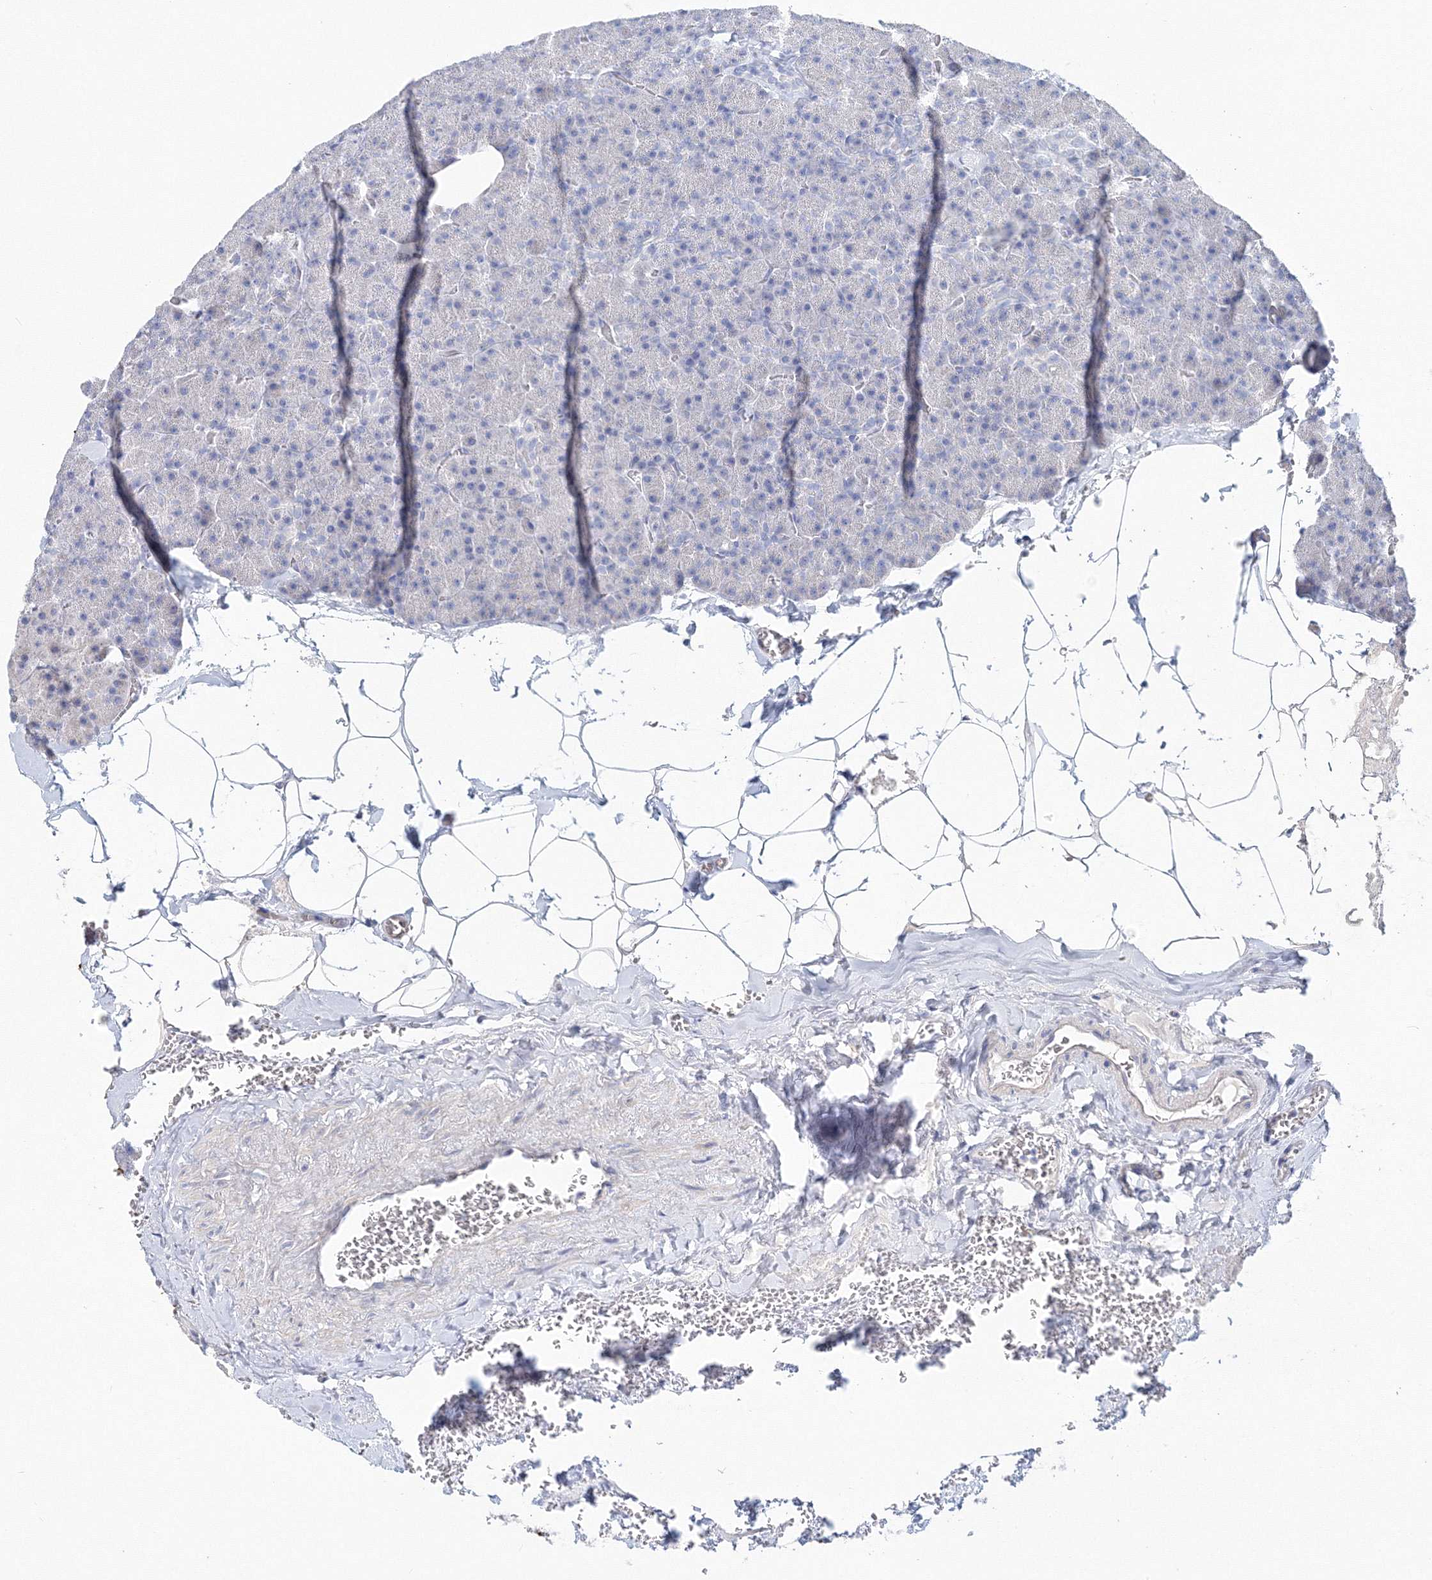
{"staining": {"intensity": "moderate", "quantity": "<25%", "location": "cytoplasmic/membranous"}, "tissue": "pancreas", "cell_type": "Exocrine glandular cells", "image_type": "normal", "snomed": [{"axis": "morphology", "description": "Normal tissue, NOS"}, {"axis": "morphology", "description": "Carcinoid, malignant, NOS"}, {"axis": "topography", "description": "Pancreas"}], "caption": "Protein expression analysis of unremarkable pancreas demonstrates moderate cytoplasmic/membranous expression in about <25% of exocrine glandular cells. The protein is stained brown, and the nuclei are stained in blue (DAB IHC with brightfield microscopy, high magnification).", "gene": "LRRIQ4", "patient": {"sex": "female", "age": 35}}